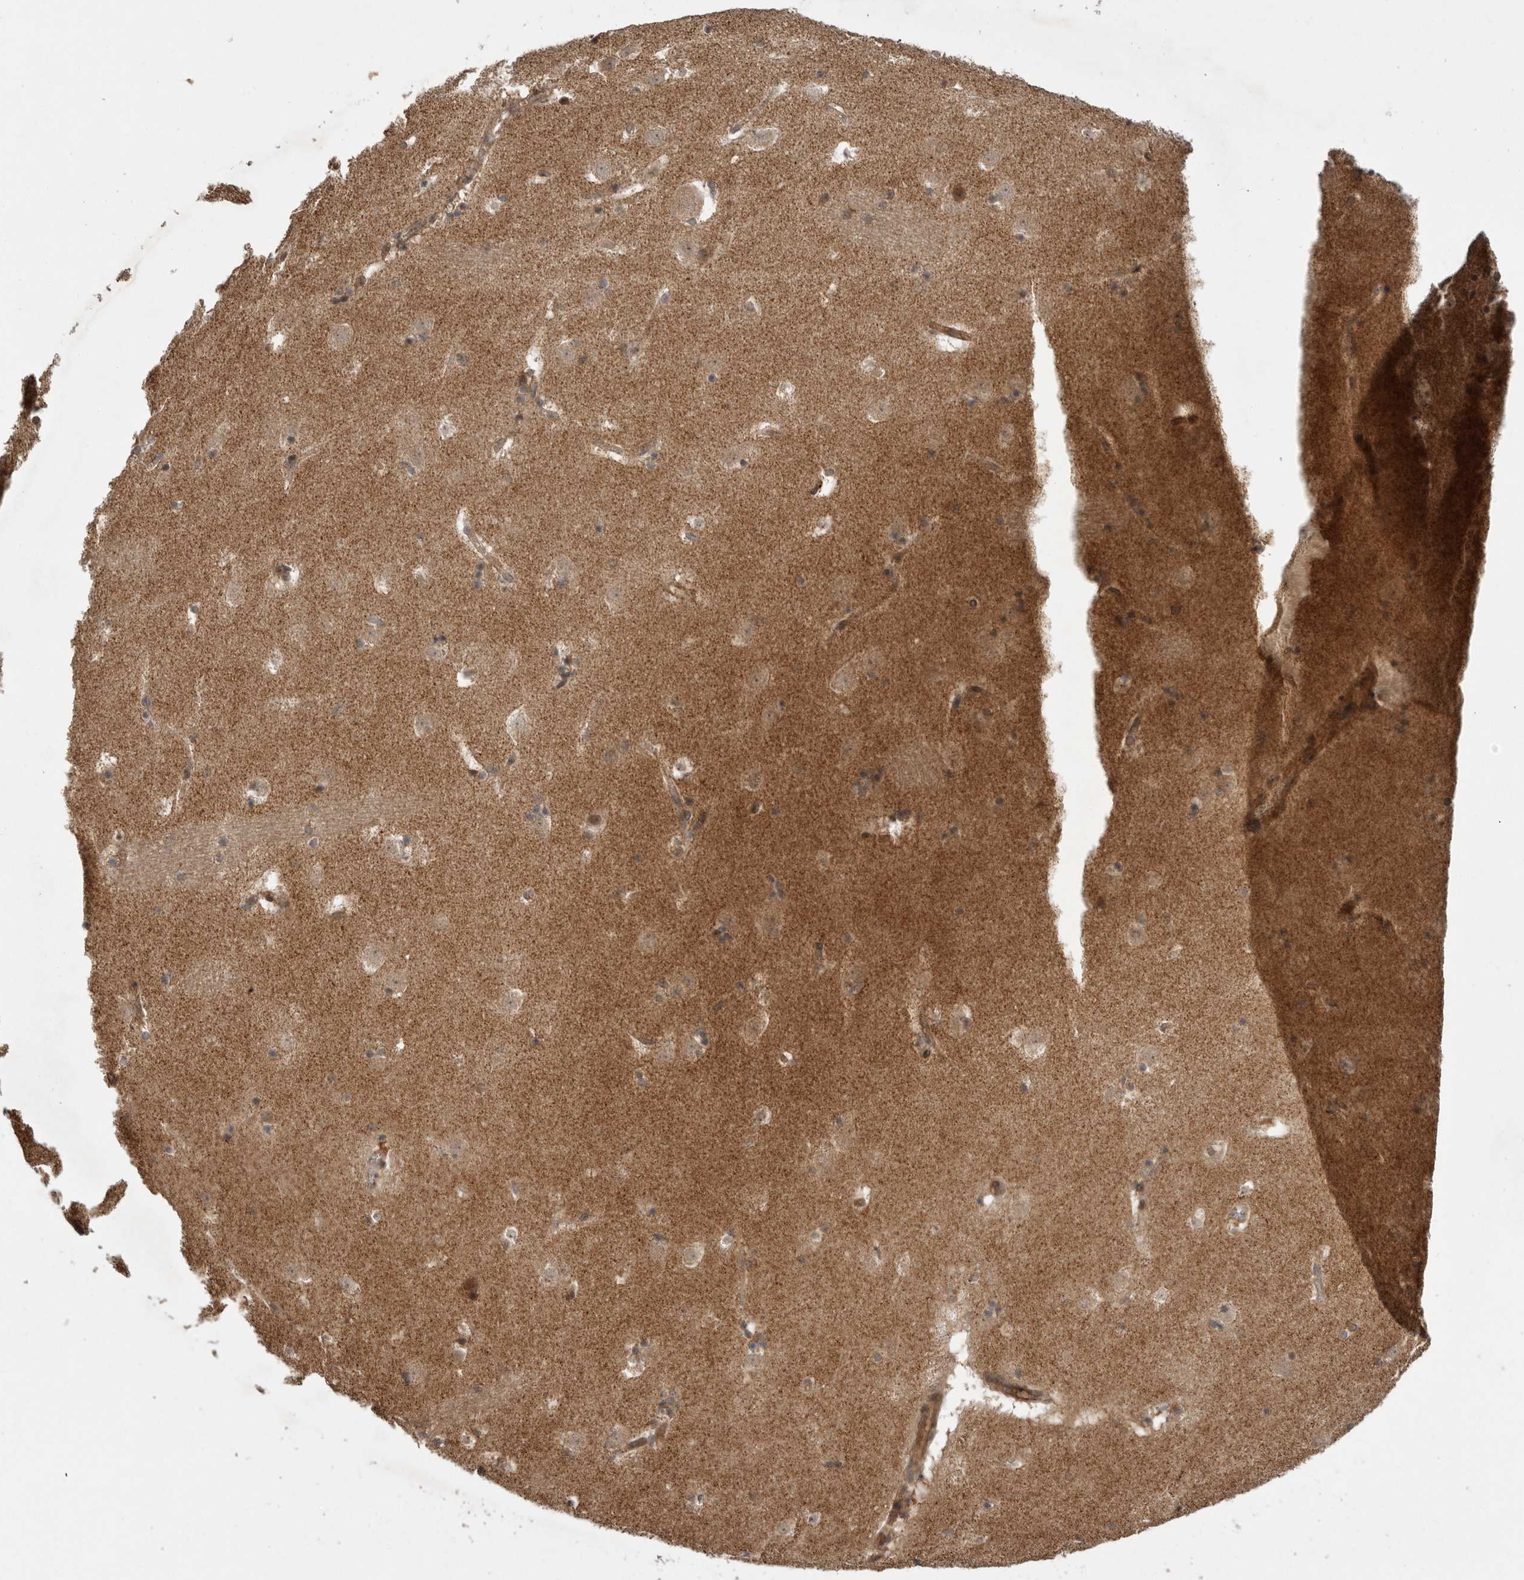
{"staining": {"intensity": "moderate", "quantity": "<25%", "location": "cytoplasmic/membranous"}, "tissue": "caudate", "cell_type": "Glial cells", "image_type": "normal", "snomed": [{"axis": "morphology", "description": "Normal tissue, NOS"}, {"axis": "topography", "description": "Lateral ventricle wall"}], "caption": "Protein staining of benign caudate displays moderate cytoplasmic/membranous staining in approximately <25% of glial cells.", "gene": "DHDDS", "patient": {"sex": "male", "age": 45}}